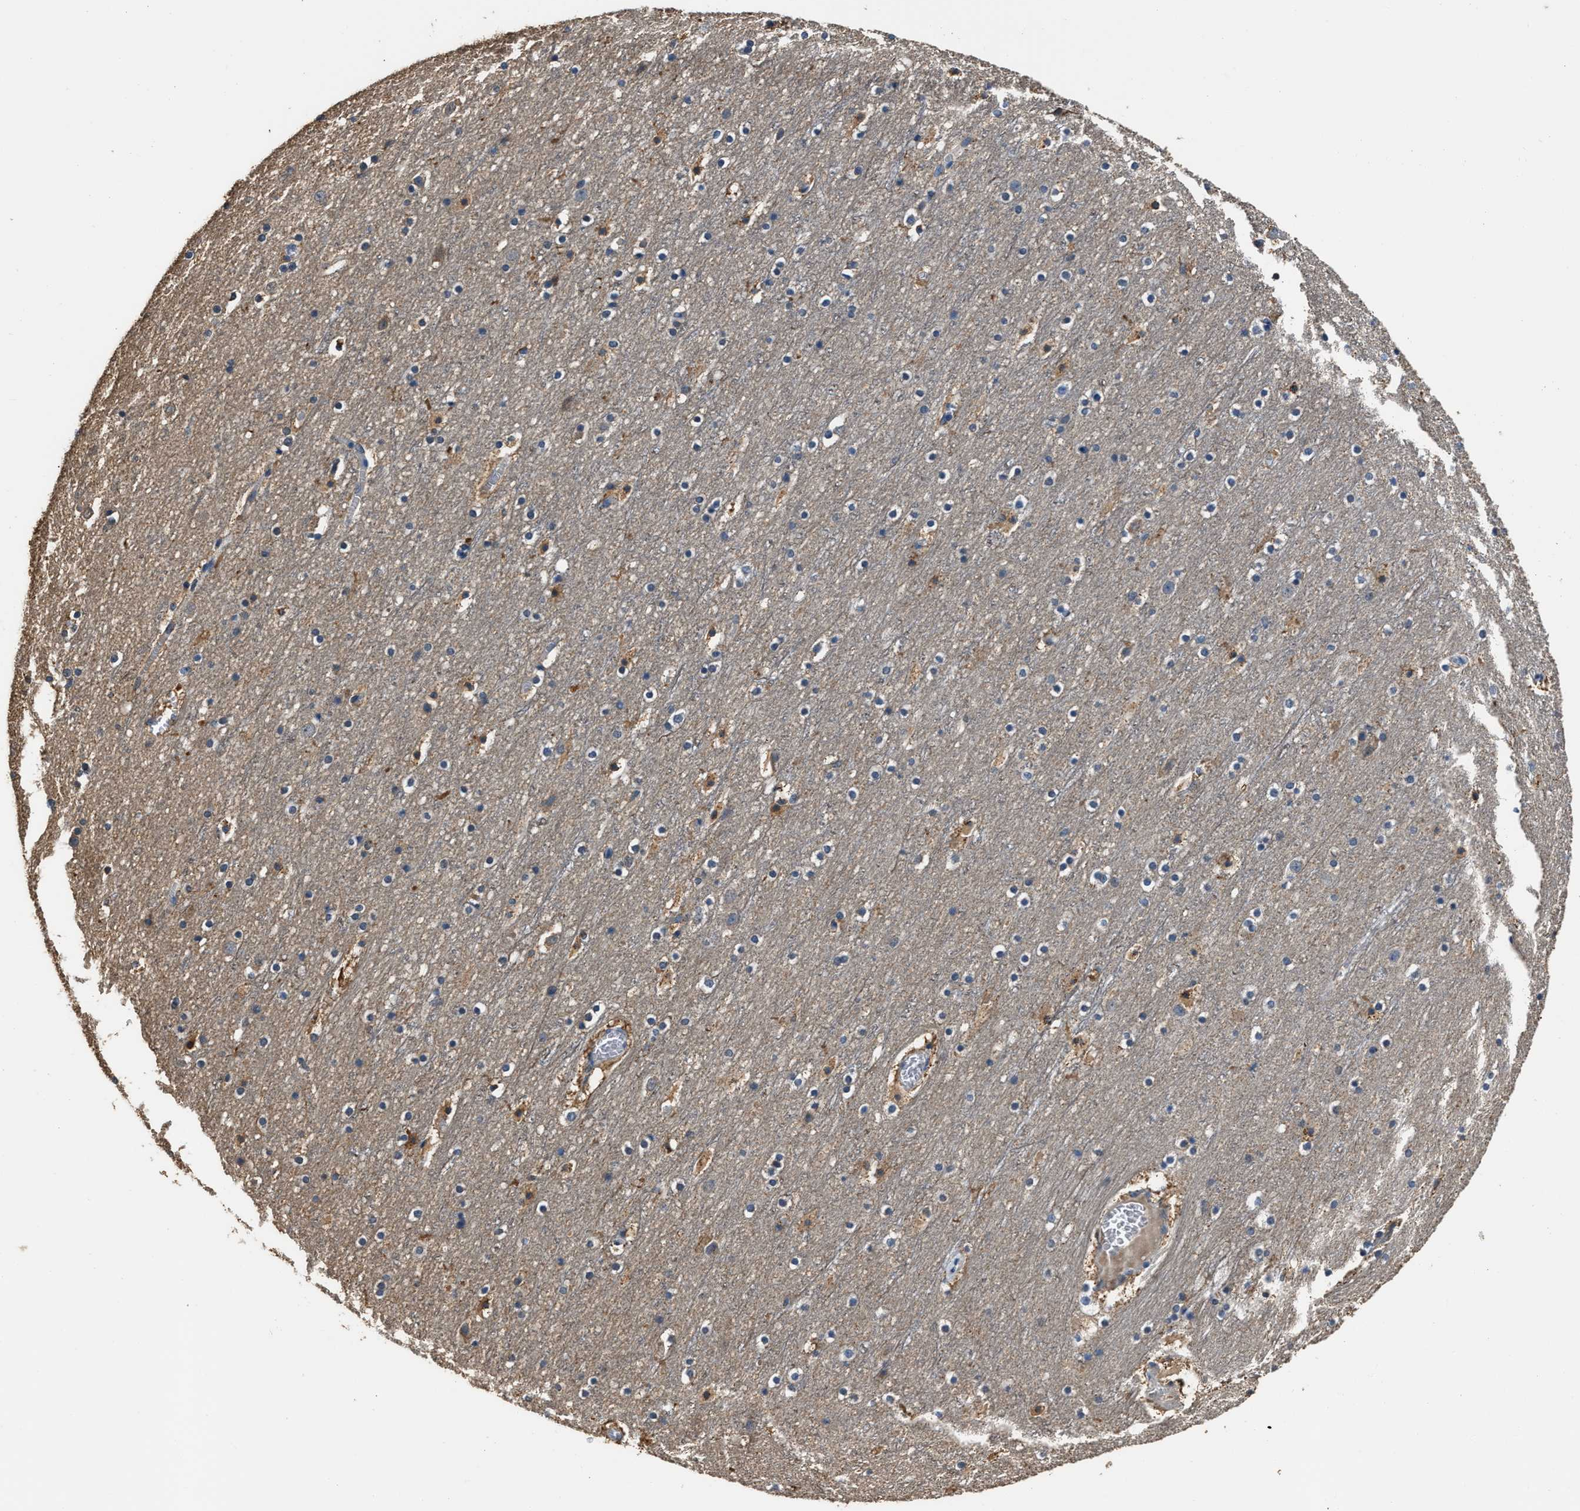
{"staining": {"intensity": "negative", "quantity": "none", "location": "none"}, "tissue": "cerebral cortex", "cell_type": "Endothelial cells", "image_type": "normal", "snomed": [{"axis": "morphology", "description": "Normal tissue, NOS"}, {"axis": "topography", "description": "Cerebral cortex"}], "caption": "Unremarkable cerebral cortex was stained to show a protein in brown. There is no significant staining in endothelial cells. The staining is performed using DAB (3,3'-diaminobenzidine) brown chromogen with nuclei counter-stained in using hematoxylin.", "gene": "NSUN5", "patient": {"sex": "male", "age": 45}}